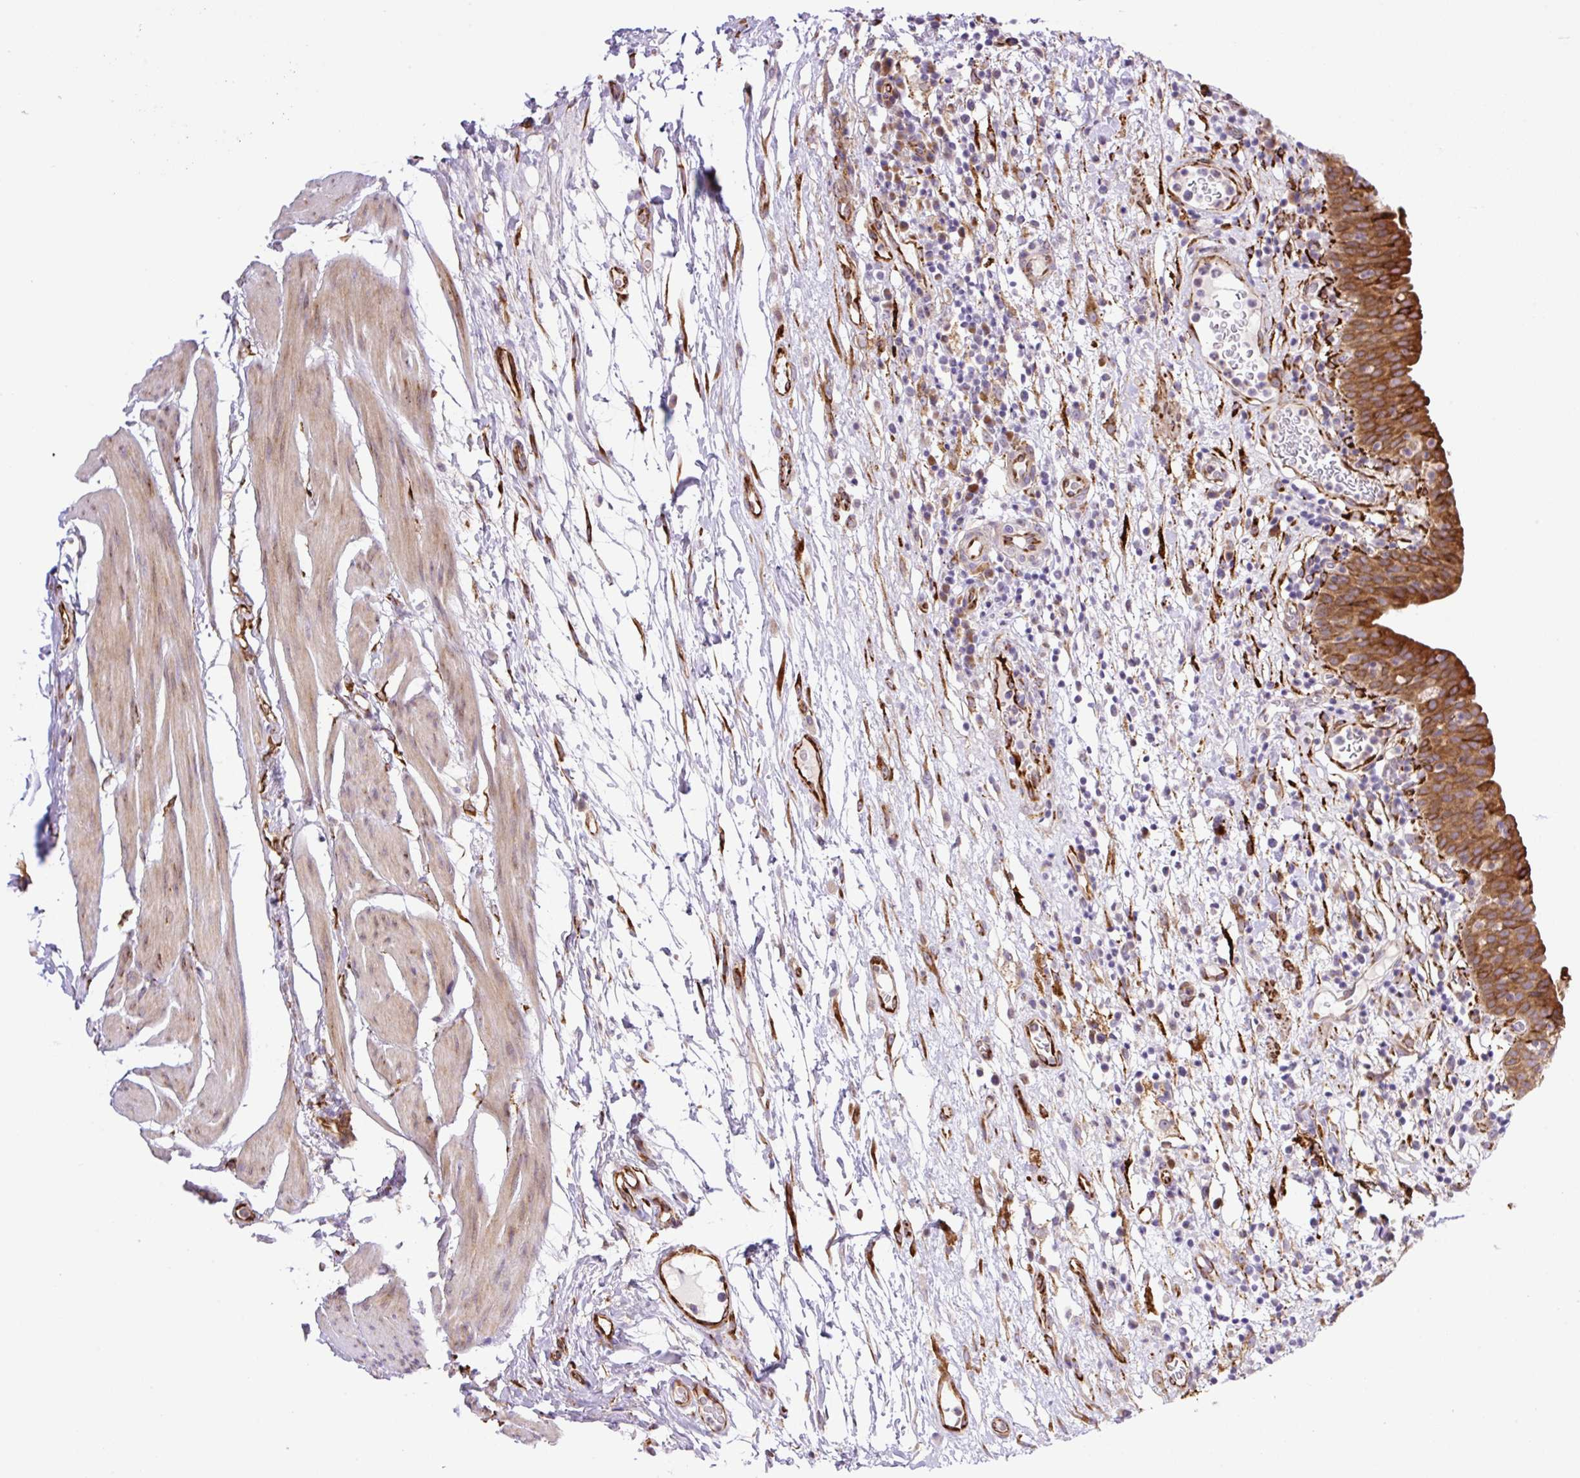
{"staining": {"intensity": "strong", "quantity": "25%-75%", "location": "cytoplasmic/membranous"}, "tissue": "urinary bladder", "cell_type": "Urothelial cells", "image_type": "normal", "snomed": [{"axis": "morphology", "description": "Normal tissue, NOS"}, {"axis": "morphology", "description": "Inflammation, NOS"}, {"axis": "topography", "description": "Urinary bladder"}], "caption": "Protein analysis of benign urinary bladder reveals strong cytoplasmic/membranous staining in approximately 25%-75% of urothelial cells. The protein of interest is stained brown, and the nuclei are stained in blue (DAB (3,3'-diaminobenzidine) IHC with brightfield microscopy, high magnification).", "gene": "RAB30", "patient": {"sex": "male", "age": 57}}